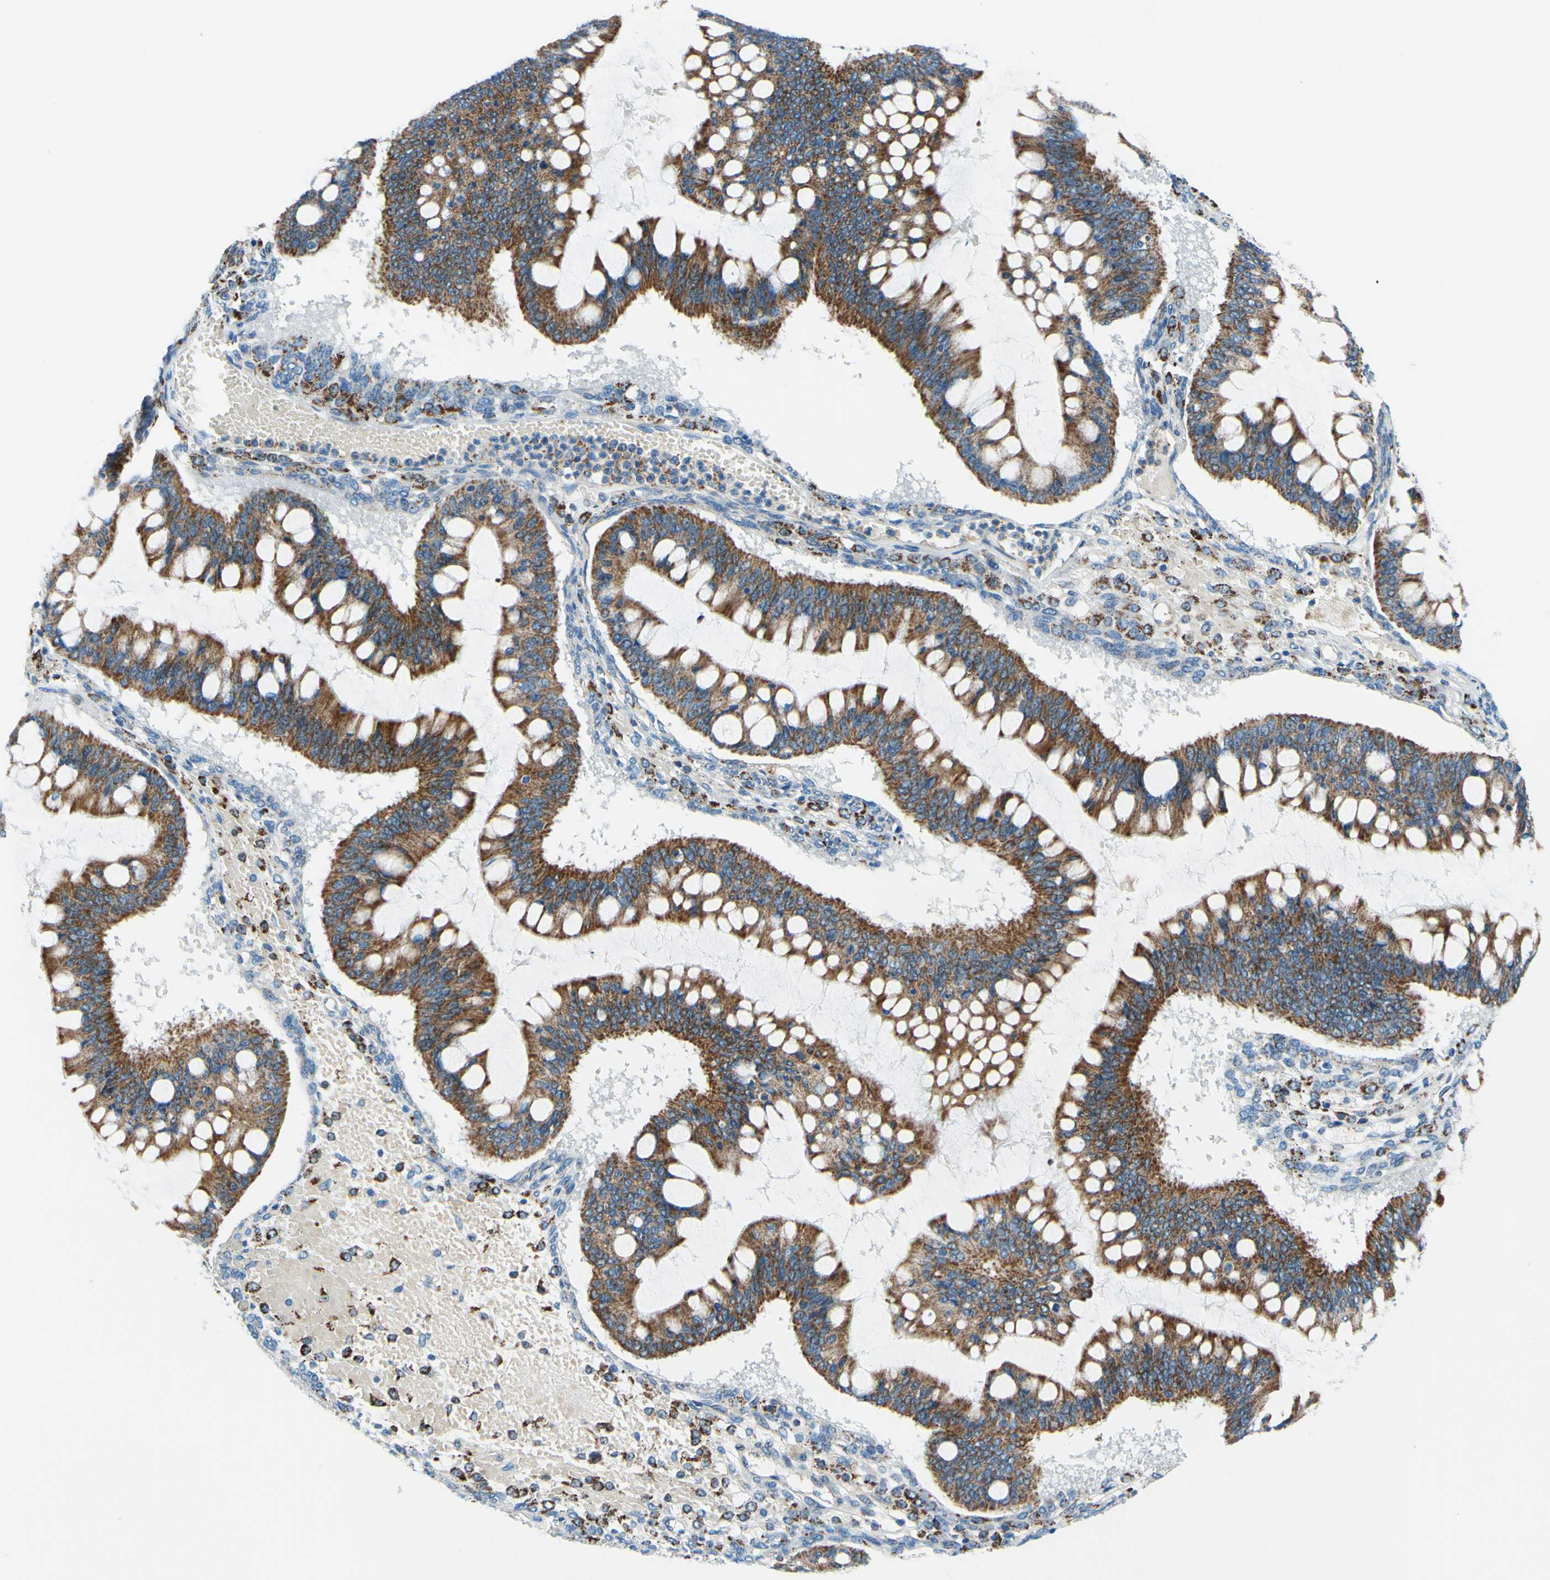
{"staining": {"intensity": "moderate", "quantity": ">75%", "location": "cytoplasmic/membranous"}, "tissue": "ovarian cancer", "cell_type": "Tumor cells", "image_type": "cancer", "snomed": [{"axis": "morphology", "description": "Cystadenocarcinoma, mucinous, NOS"}, {"axis": "topography", "description": "Ovary"}], "caption": "High-power microscopy captured an immunohistochemistry (IHC) histopathology image of mucinous cystadenocarcinoma (ovarian), revealing moderate cytoplasmic/membranous expression in approximately >75% of tumor cells.", "gene": "CBX7", "patient": {"sex": "female", "age": 73}}